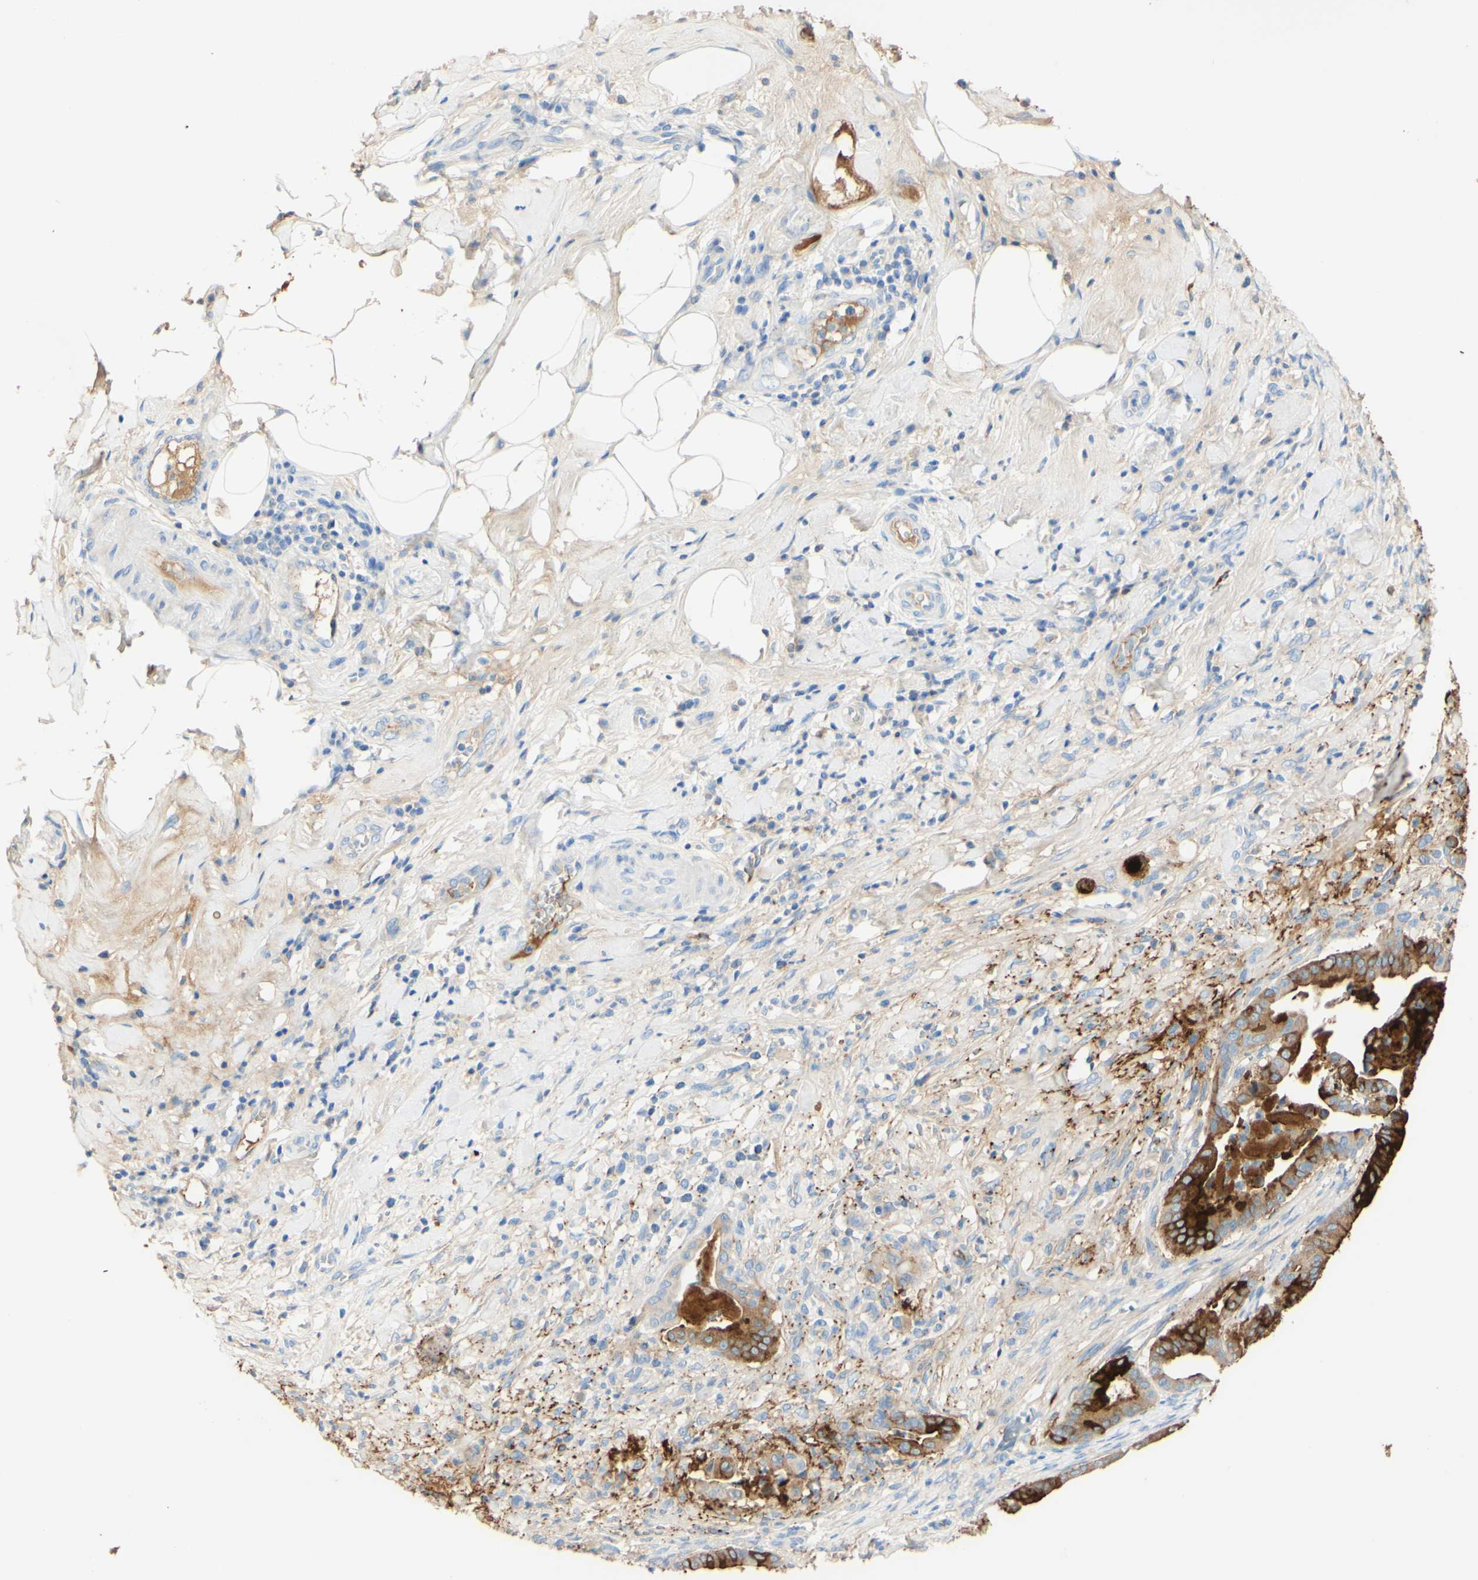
{"staining": {"intensity": "strong", "quantity": ">75%", "location": "cytoplasmic/membranous"}, "tissue": "pancreatic cancer", "cell_type": "Tumor cells", "image_type": "cancer", "snomed": [{"axis": "morphology", "description": "Adenocarcinoma, NOS"}, {"axis": "topography", "description": "Pancreas"}], "caption": "This is an image of immunohistochemistry staining of pancreatic cancer, which shows strong staining in the cytoplasmic/membranous of tumor cells.", "gene": "PIGR", "patient": {"sex": "male", "age": 63}}